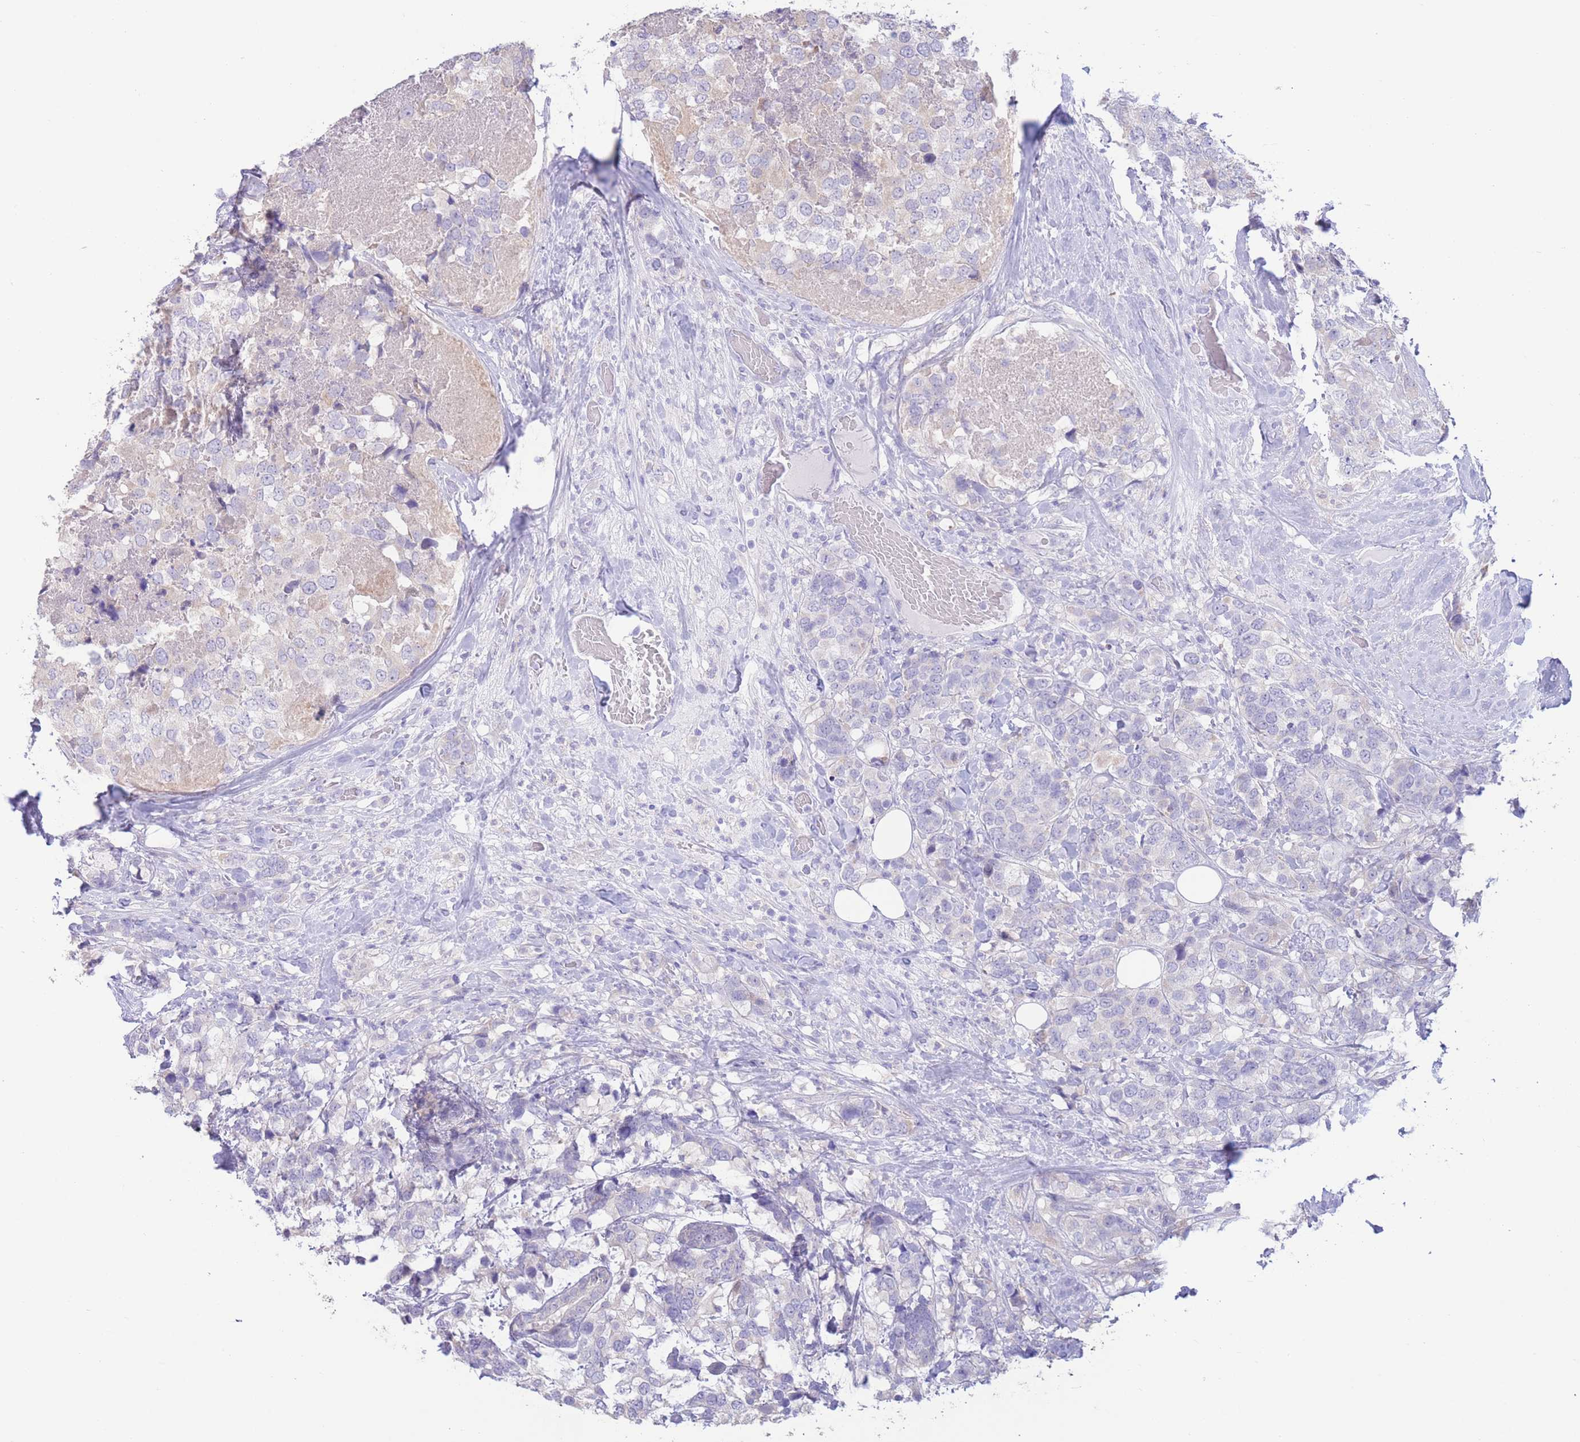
{"staining": {"intensity": "negative", "quantity": "none", "location": "none"}, "tissue": "breast cancer", "cell_type": "Tumor cells", "image_type": "cancer", "snomed": [{"axis": "morphology", "description": "Lobular carcinoma"}, {"axis": "topography", "description": "Breast"}], "caption": "Breast cancer (lobular carcinoma) was stained to show a protein in brown. There is no significant expression in tumor cells. (Stains: DAB (3,3'-diaminobenzidine) immunohistochemistry with hematoxylin counter stain, Microscopy: brightfield microscopy at high magnification).", "gene": "FAH", "patient": {"sex": "female", "age": 59}}